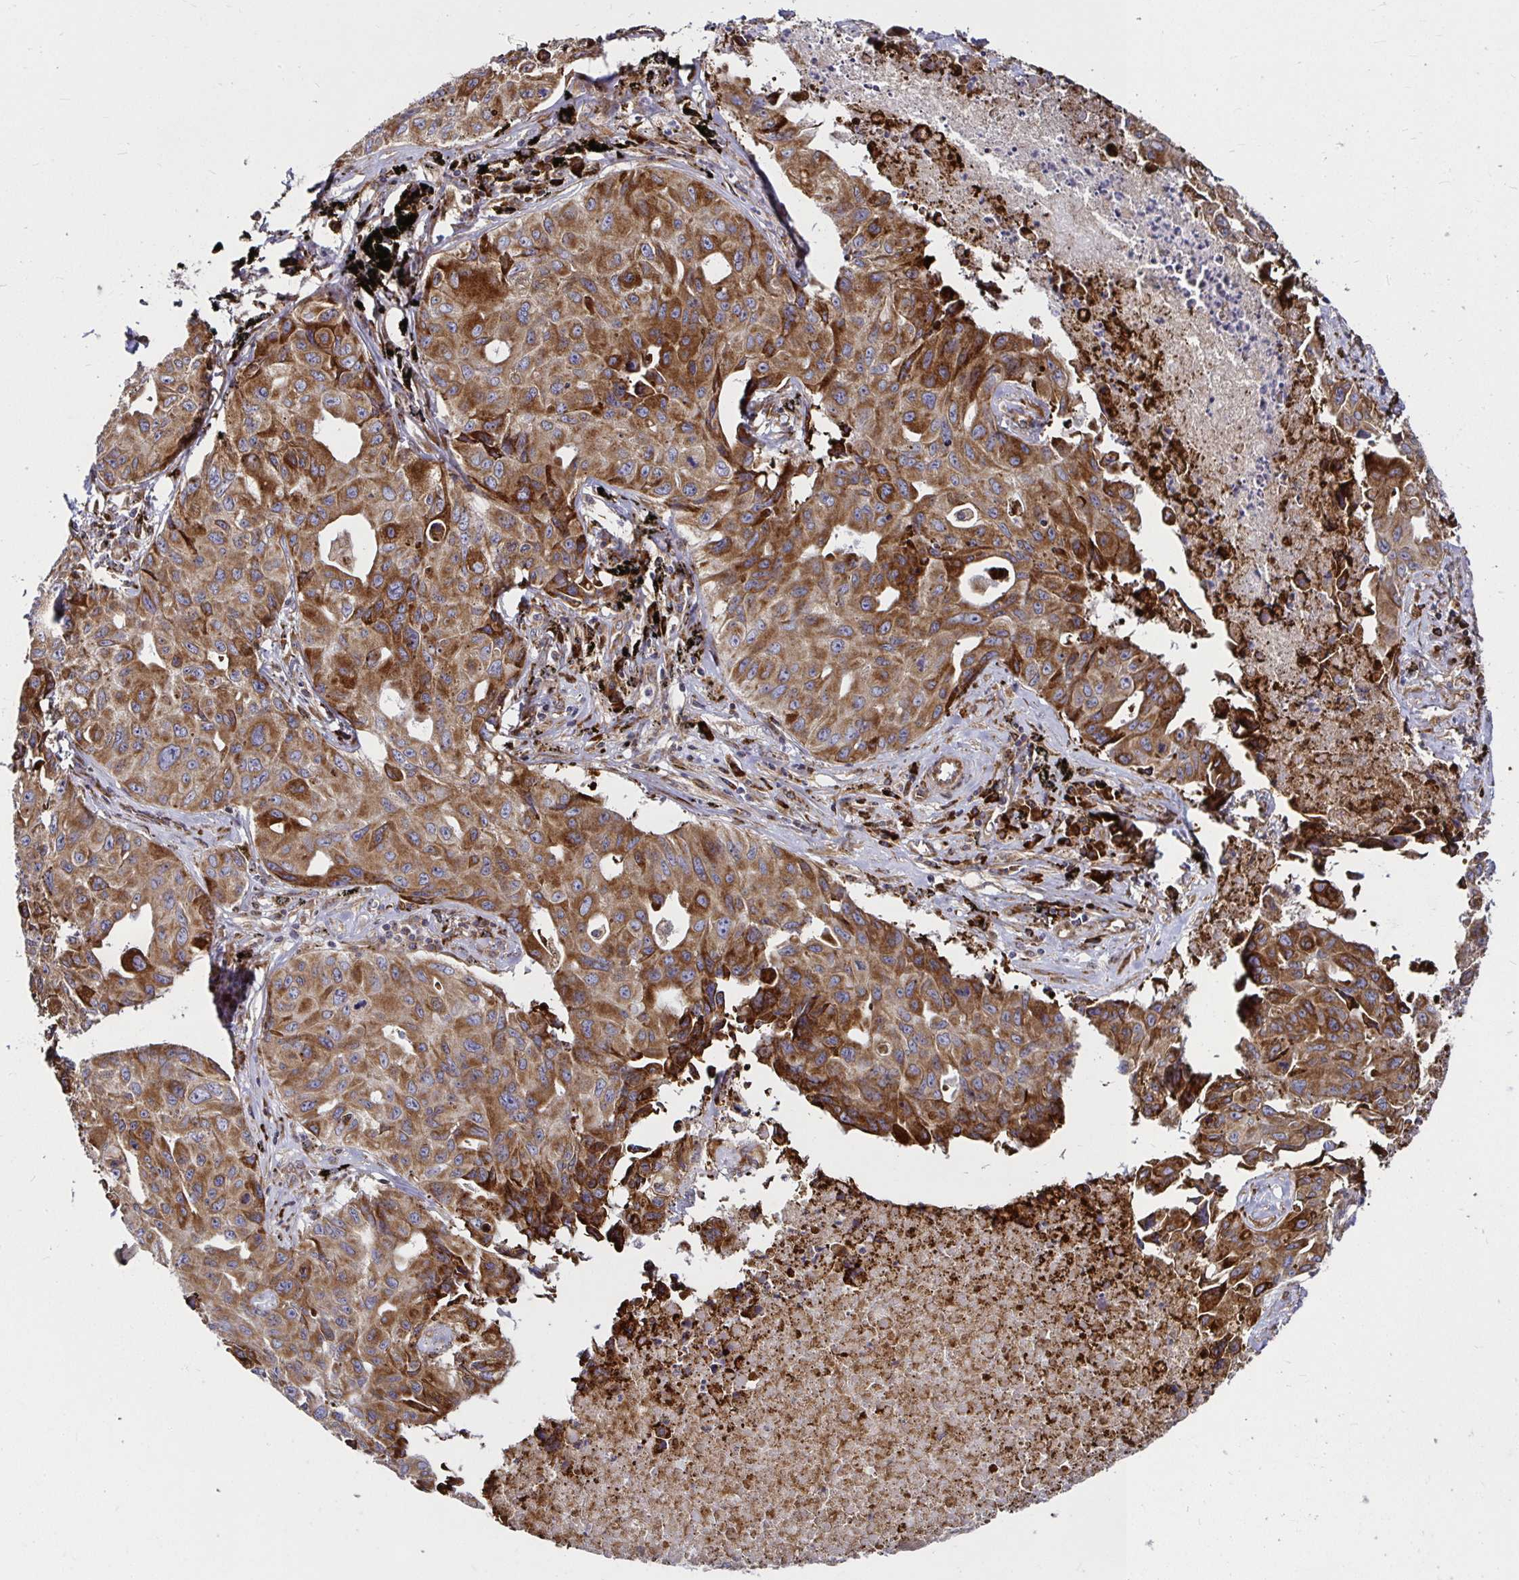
{"staining": {"intensity": "moderate", "quantity": ">75%", "location": "cytoplasmic/membranous"}, "tissue": "lung cancer", "cell_type": "Tumor cells", "image_type": "cancer", "snomed": [{"axis": "morphology", "description": "Adenocarcinoma, NOS"}, {"axis": "topography", "description": "Lymph node"}, {"axis": "topography", "description": "Lung"}], "caption": "Moderate cytoplasmic/membranous protein positivity is present in approximately >75% of tumor cells in lung cancer.", "gene": "SMYD3", "patient": {"sex": "male", "age": 64}}